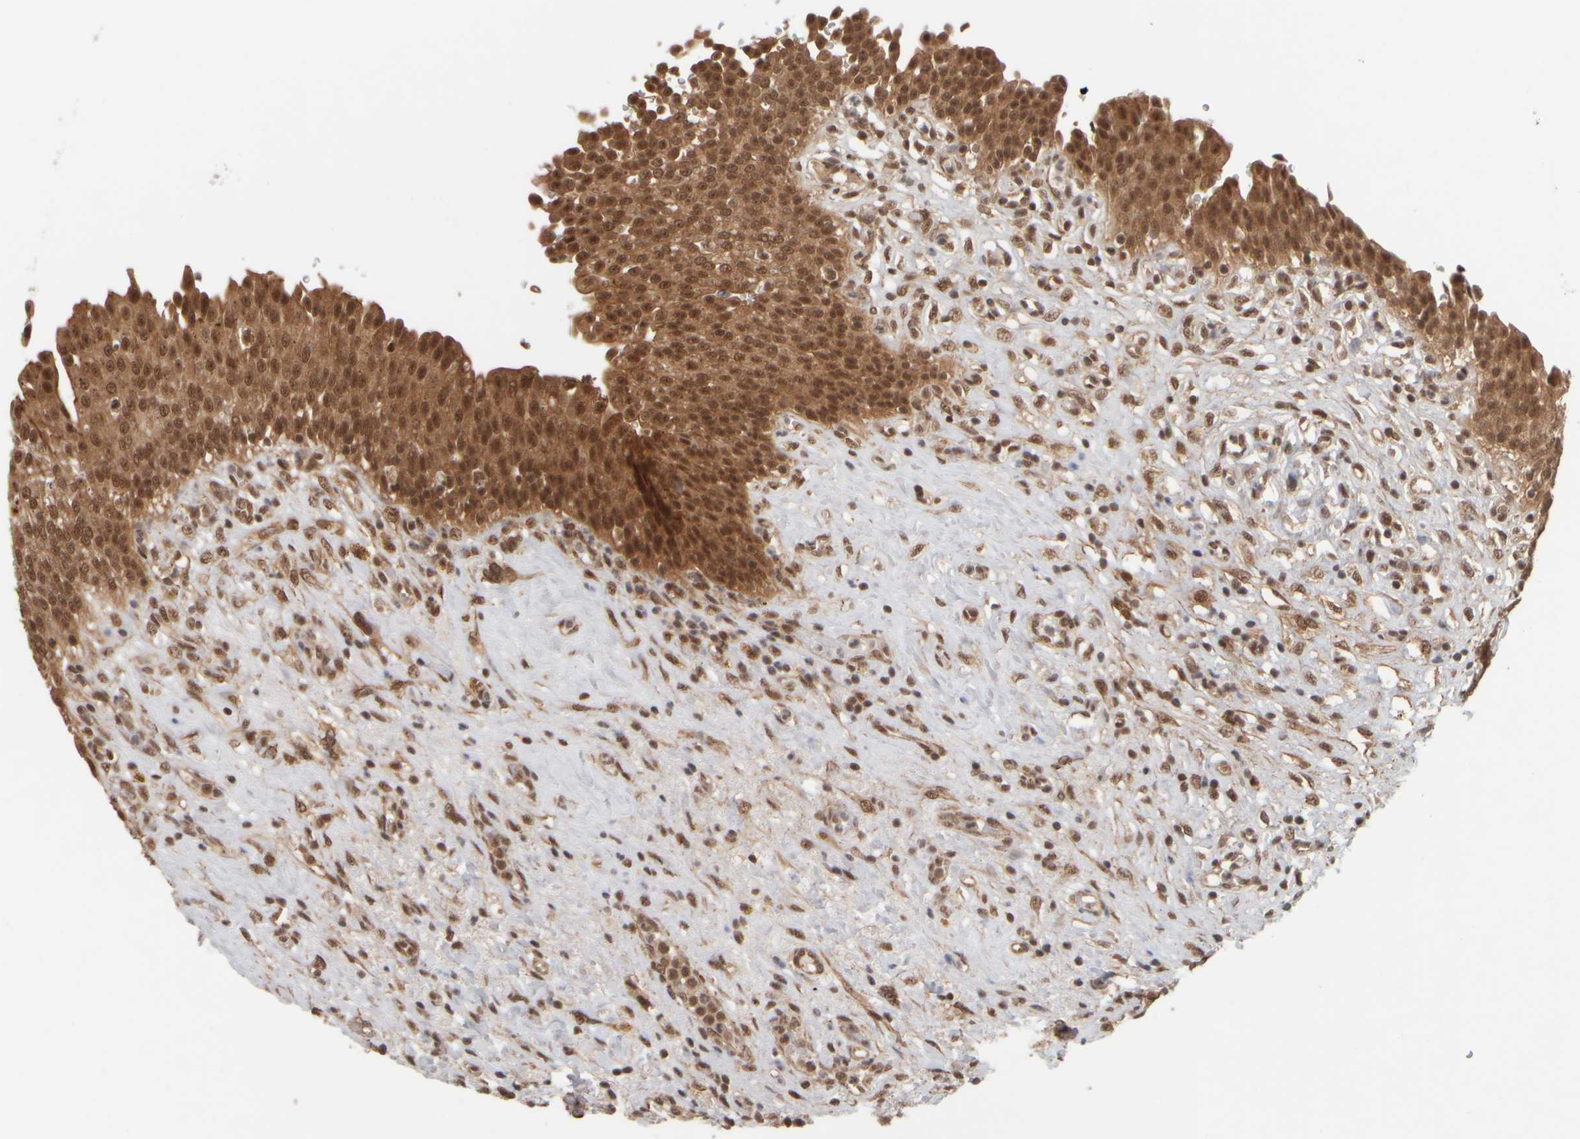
{"staining": {"intensity": "moderate", "quantity": ">75%", "location": "cytoplasmic/membranous,nuclear"}, "tissue": "urinary bladder", "cell_type": "Urothelial cells", "image_type": "normal", "snomed": [{"axis": "morphology", "description": "Urothelial carcinoma, High grade"}, {"axis": "topography", "description": "Urinary bladder"}], "caption": "Urinary bladder stained with IHC exhibits moderate cytoplasmic/membranous,nuclear positivity in about >75% of urothelial cells. The staining was performed using DAB (3,3'-diaminobenzidine) to visualize the protein expression in brown, while the nuclei were stained in blue with hematoxylin (Magnification: 20x).", "gene": "SYNRG", "patient": {"sex": "male", "age": 46}}